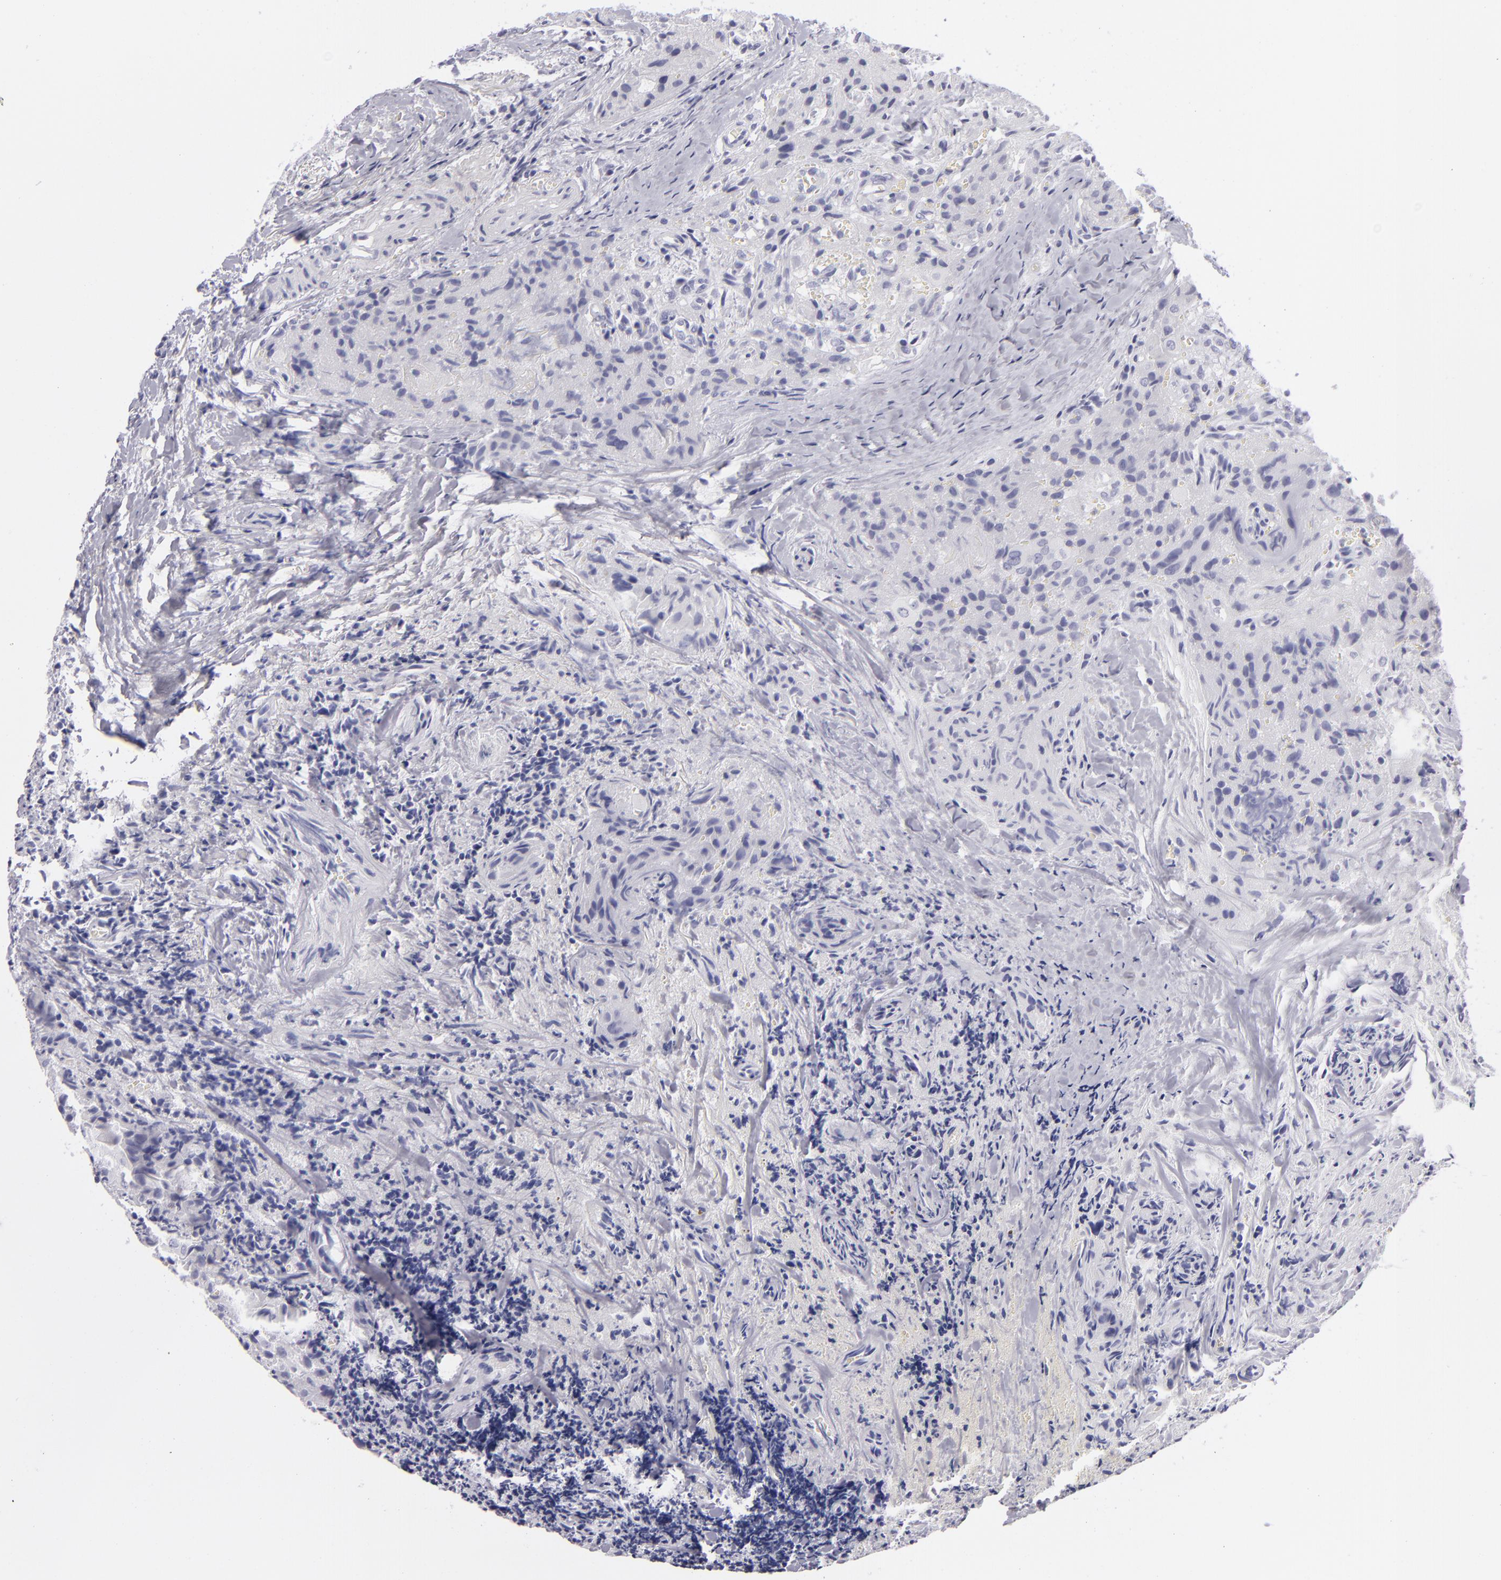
{"staining": {"intensity": "negative", "quantity": "none", "location": "none"}, "tissue": "thyroid cancer", "cell_type": "Tumor cells", "image_type": "cancer", "snomed": [{"axis": "morphology", "description": "Papillary adenocarcinoma, NOS"}, {"axis": "topography", "description": "Thyroid gland"}], "caption": "The histopathology image reveals no staining of tumor cells in thyroid cancer (papillary adenocarcinoma). (DAB immunohistochemistry, high magnification).", "gene": "VIL1", "patient": {"sex": "female", "age": 71}}